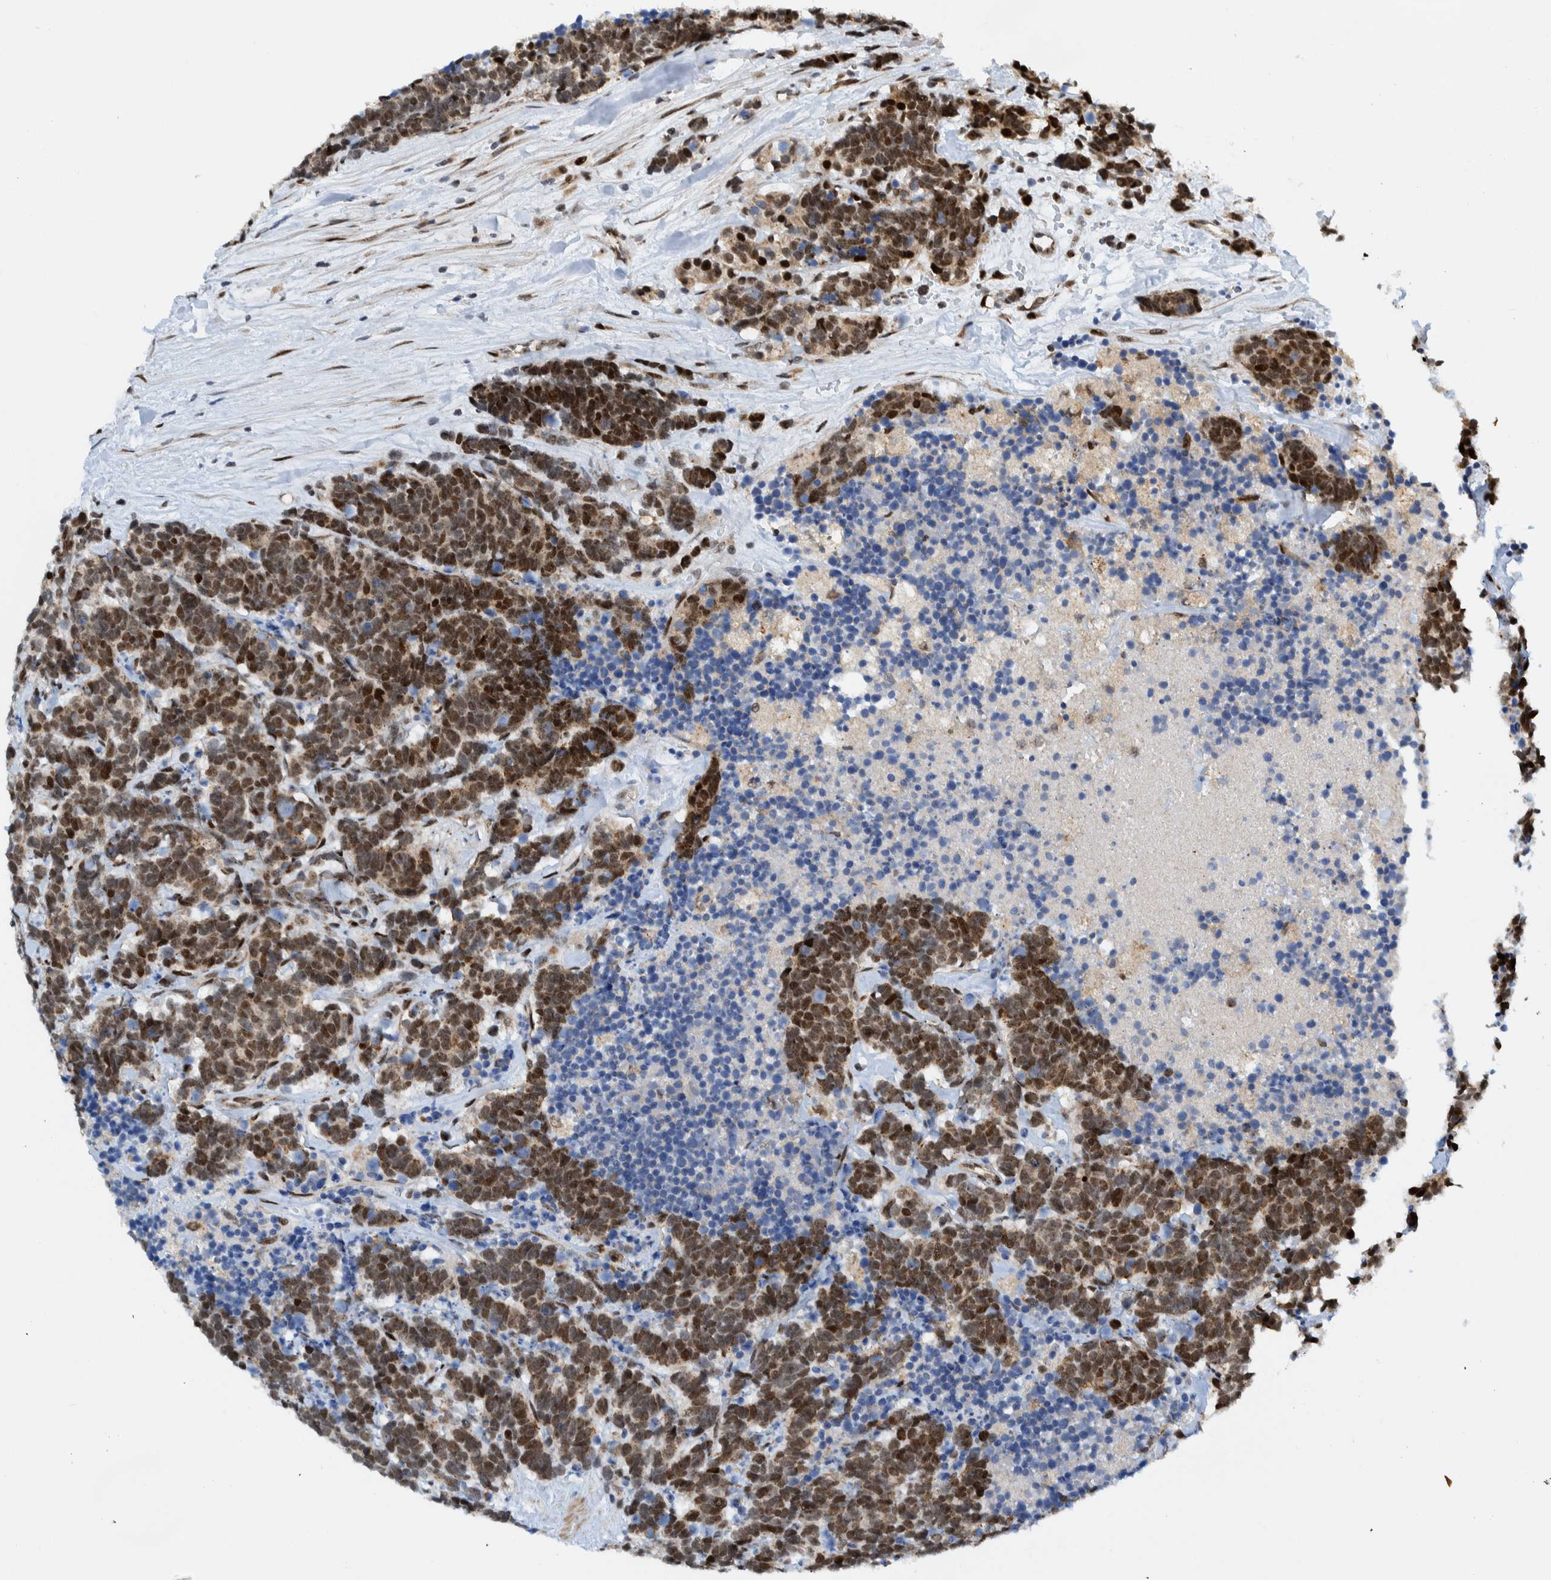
{"staining": {"intensity": "moderate", "quantity": ">75%", "location": "nuclear"}, "tissue": "carcinoid", "cell_type": "Tumor cells", "image_type": "cancer", "snomed": [{"axis": "morphology", "description": "Carcinoma, NOS"}, {"axis": "morphology", "description": "Carcinoid, malignant, NOS"}, {"axis": "topography", "description": "Urinary bladder"}], "caption": "An immunohistochemistry (IHC) histopathology image of neoplastic tissue is shown. Protein staining in brown labels moderate nuclear positivity in malignant carcinoid within tumor cells. (DAB (3,3'-diaminobenzidine) = brown stain, brightfield microscopy at high magnification).", "gene": "CCDC57", "patient": {"sex": "male", "age": 57}}